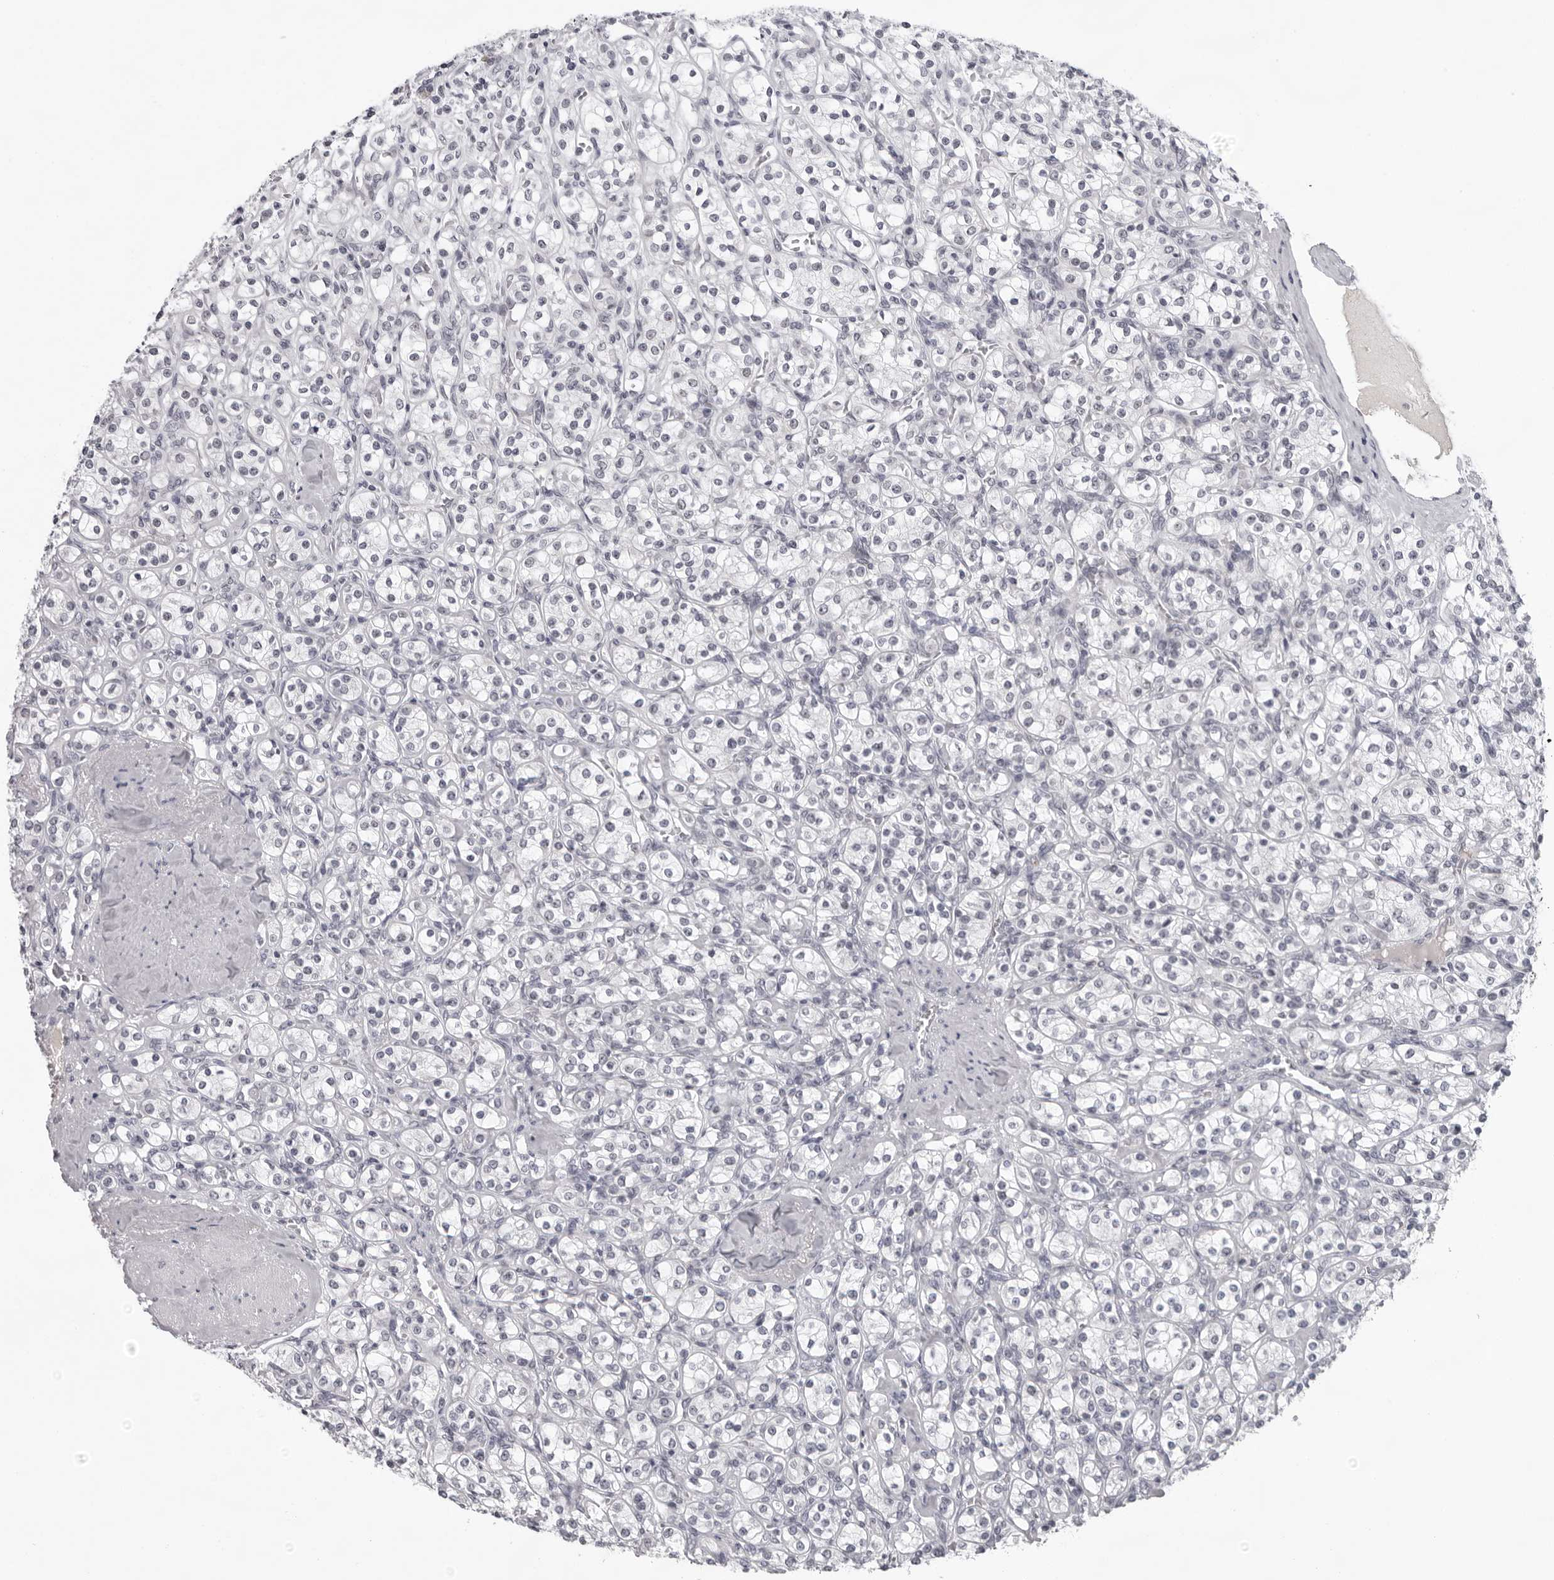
{"staining": {"intensity": "negative", "quantity": "none", "location": "none"}, "tissue": "renal cancer", "cell_type": "Tumor cells", "image_type": "cancer", "snomed": [{"axis": "morphology", "description": "Adenocarcinoma, NOS"}, {"axis": "topography", "description": "Kidney"}], "caption": "Tumor cells are negative for brown protein staining in renal adenocarcinoma. (Stains: DAB immunohistochemistry with hematoxylin counter stain, Microscopy: brightfield microscopy at high magnification).", "gene": "EXOSC10", "patient": {"sex": "male", "age": 77}}